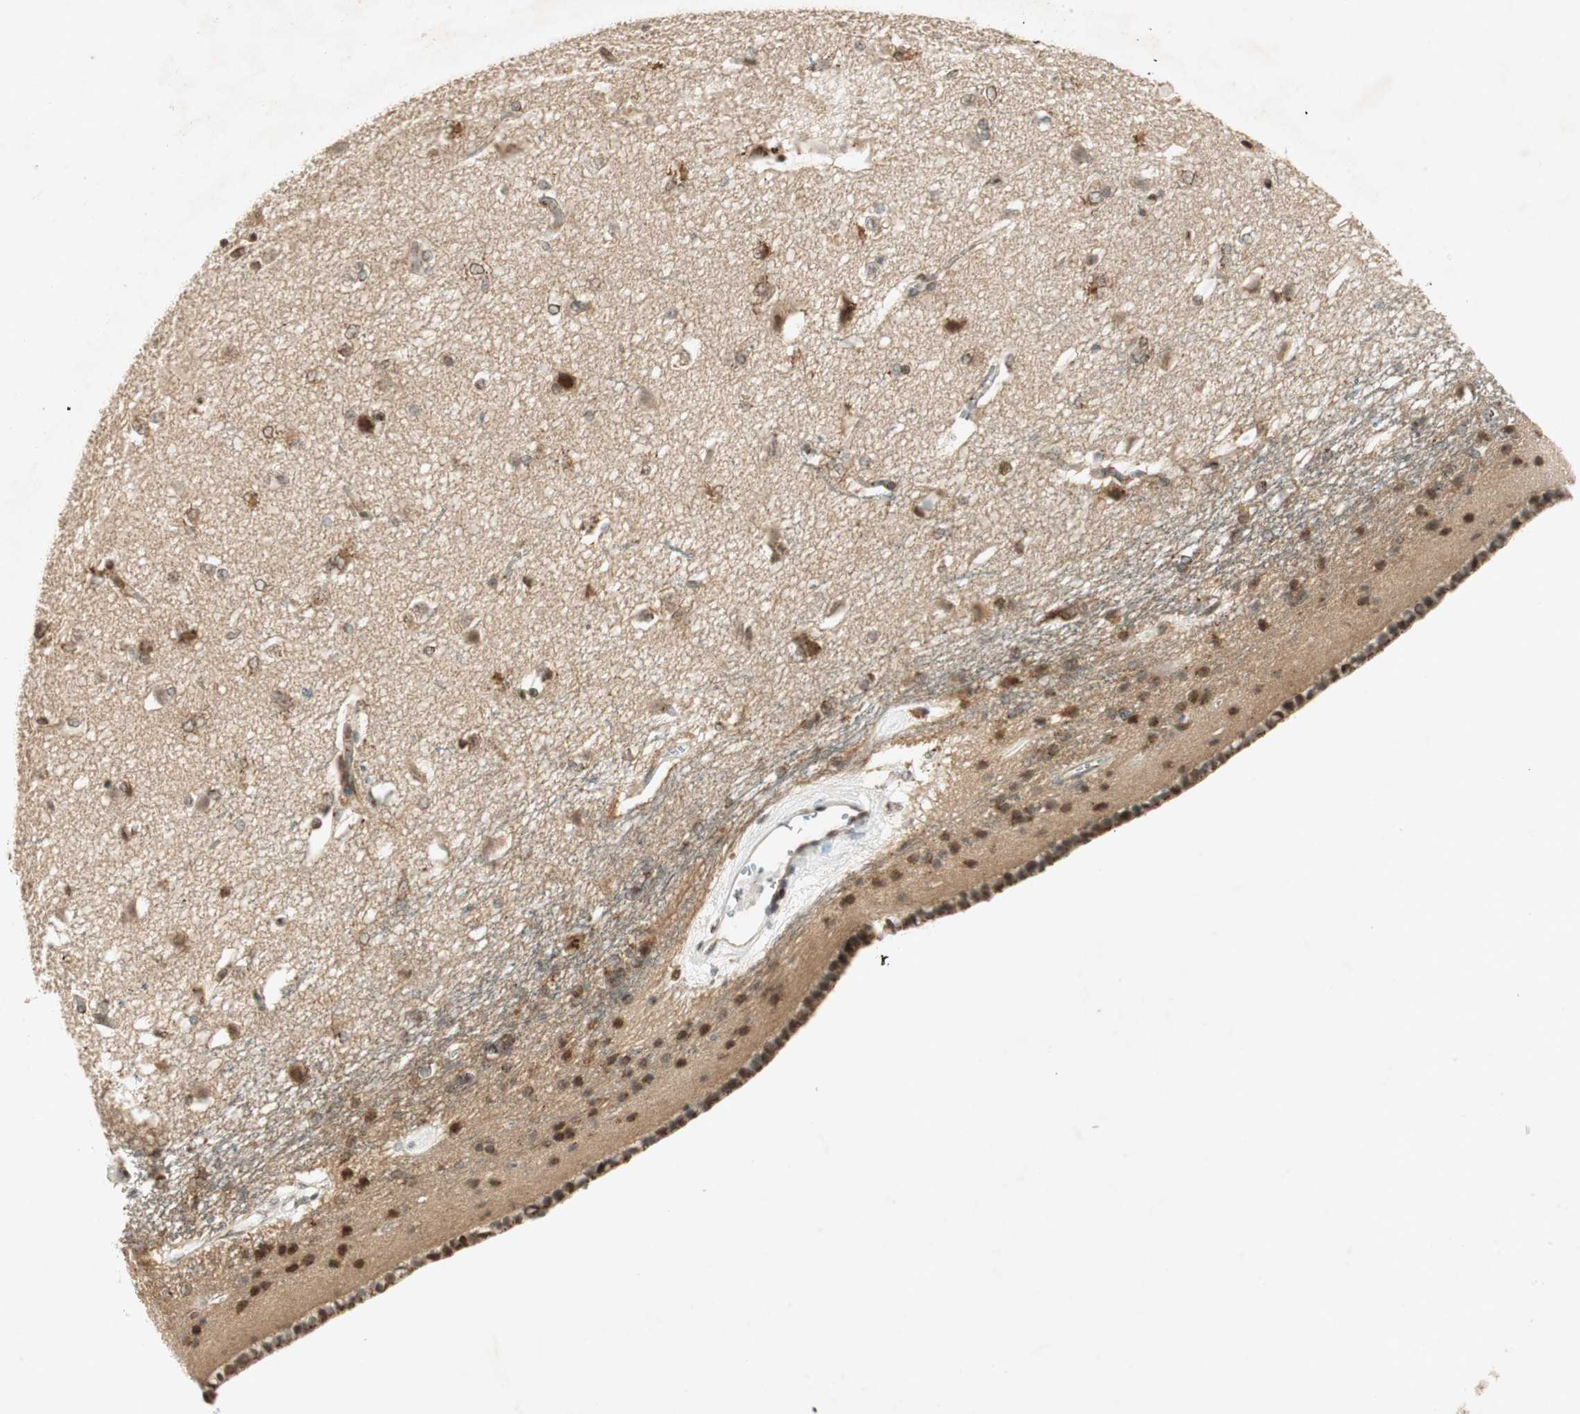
{"staining": {"intensity": "moderate", "quantity": ">75%", "location": "cytoplasmic/membranous"}, "tissue": "caudate", "cell_type": "Glial cells", "image_type": "normal", "snomed": [{"axis": "morphology", "description": "Normal tissue, NOS"}, {"axis": "topography", "description": "Lateral ventricle wall"}], "caption": "DAB immunohistochemical staining of unremarkable caudate demonstrates moderate cytoplasmic/membranous protein positivity in about >75% of glial cells.", "gene": "NEO1", "patient": {"sex": "female", "age": 19}}